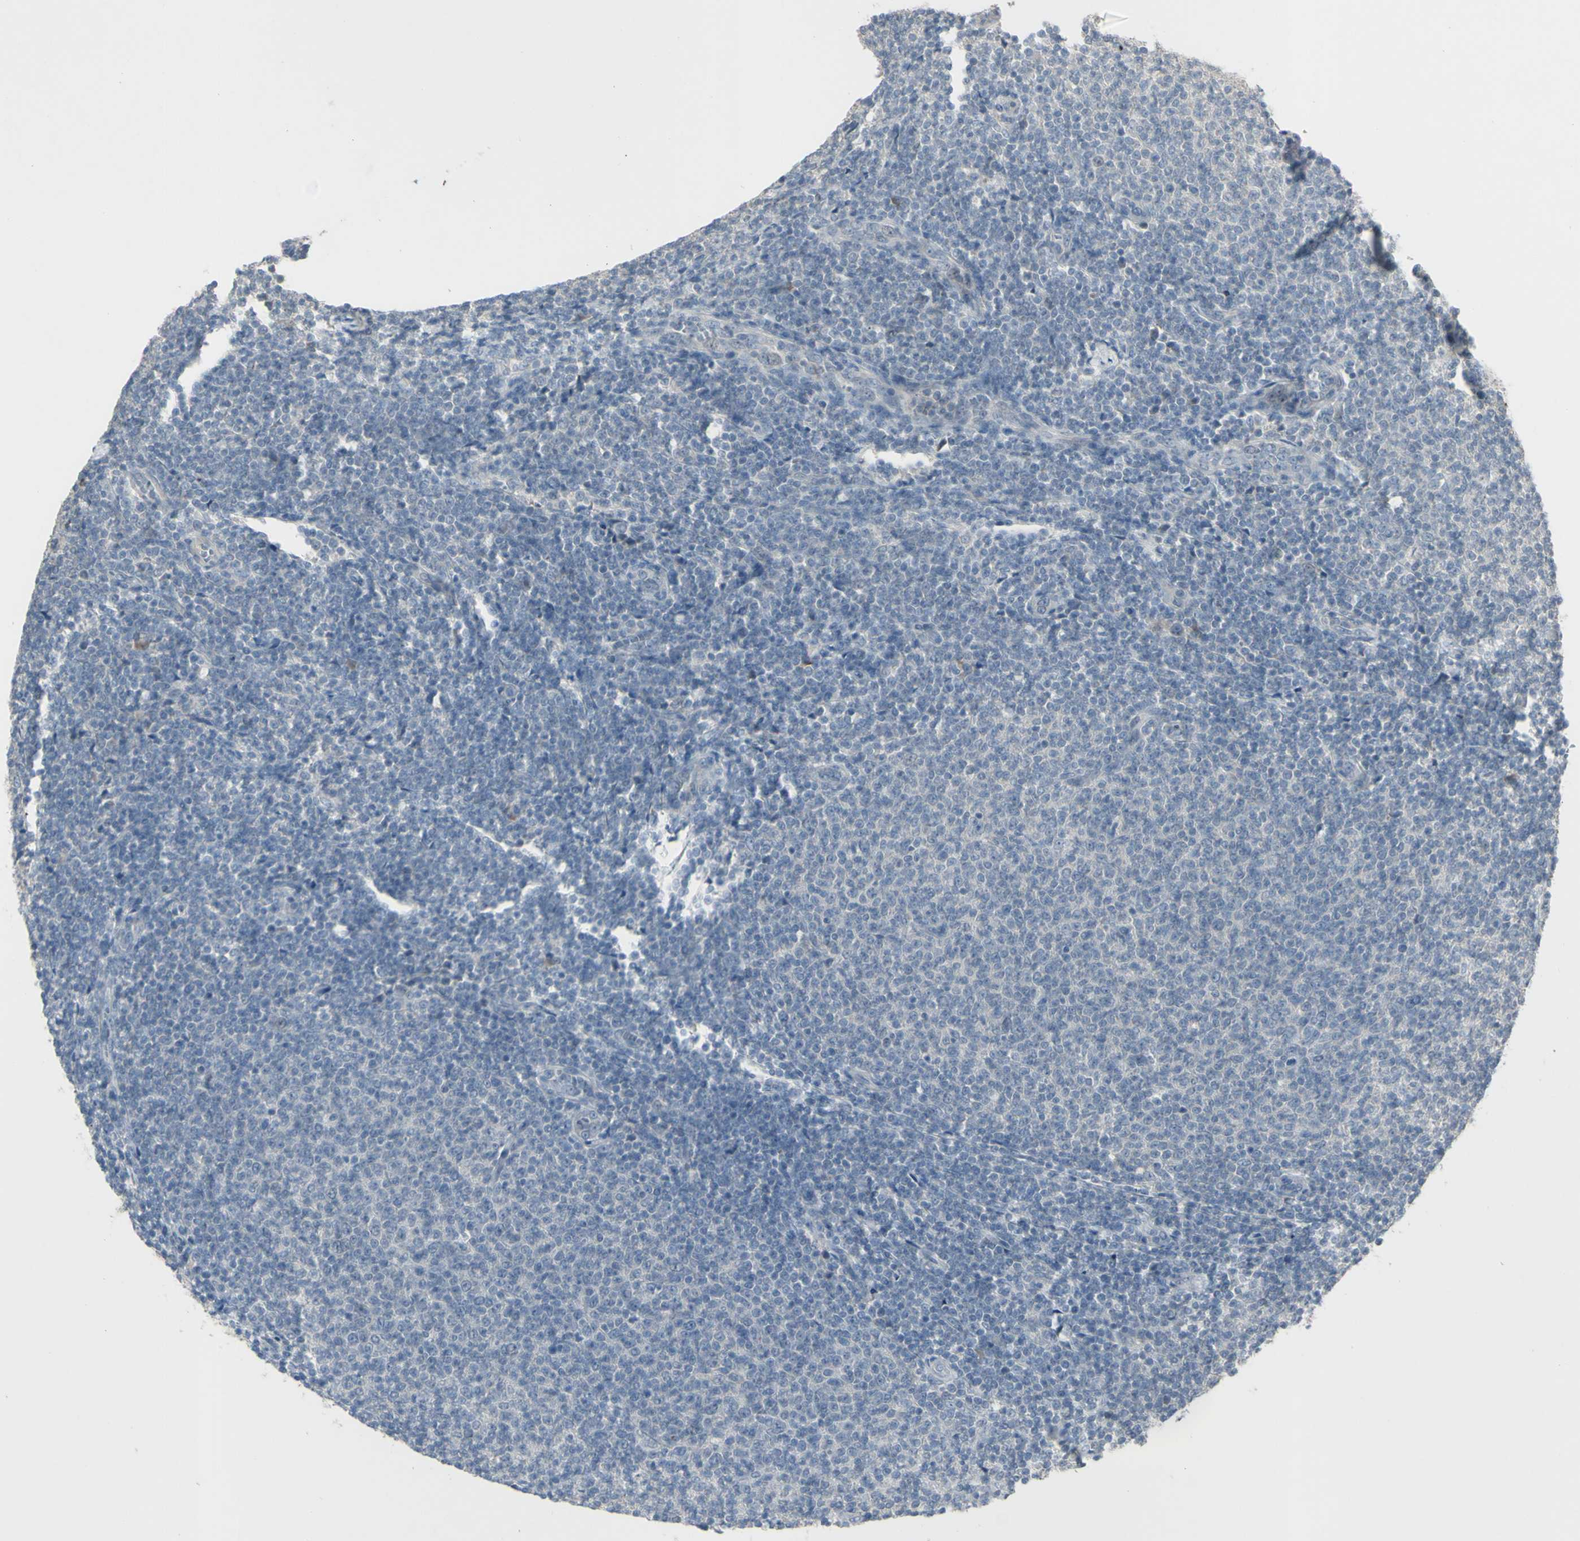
{"staining": {"intensity": "negative", "quantity": "none", "location": "none"}, "tissue": "lymphoma", "cell_type": "Tumor cells", "image_type": "cancer", "snomed": [{"axis": "morphology", "description": "Malignant lymphoma, non-Hodgkin's type, Low grade"}, {"axis": "topography", "description": "Lymph node"}], "caption": "DAB (3,3'-diaminobenzidine) immunohistochemical staining of lymphoma exhibits no significant staining in tumor cells. (Stains: DAB immunohistochemistry (IHC) with hematoxylin counter stain, Microscopy: brightfield microscopy at high magnification).", "gene": "PIAS4", "patient": {"sex": "male", "age": 66}}